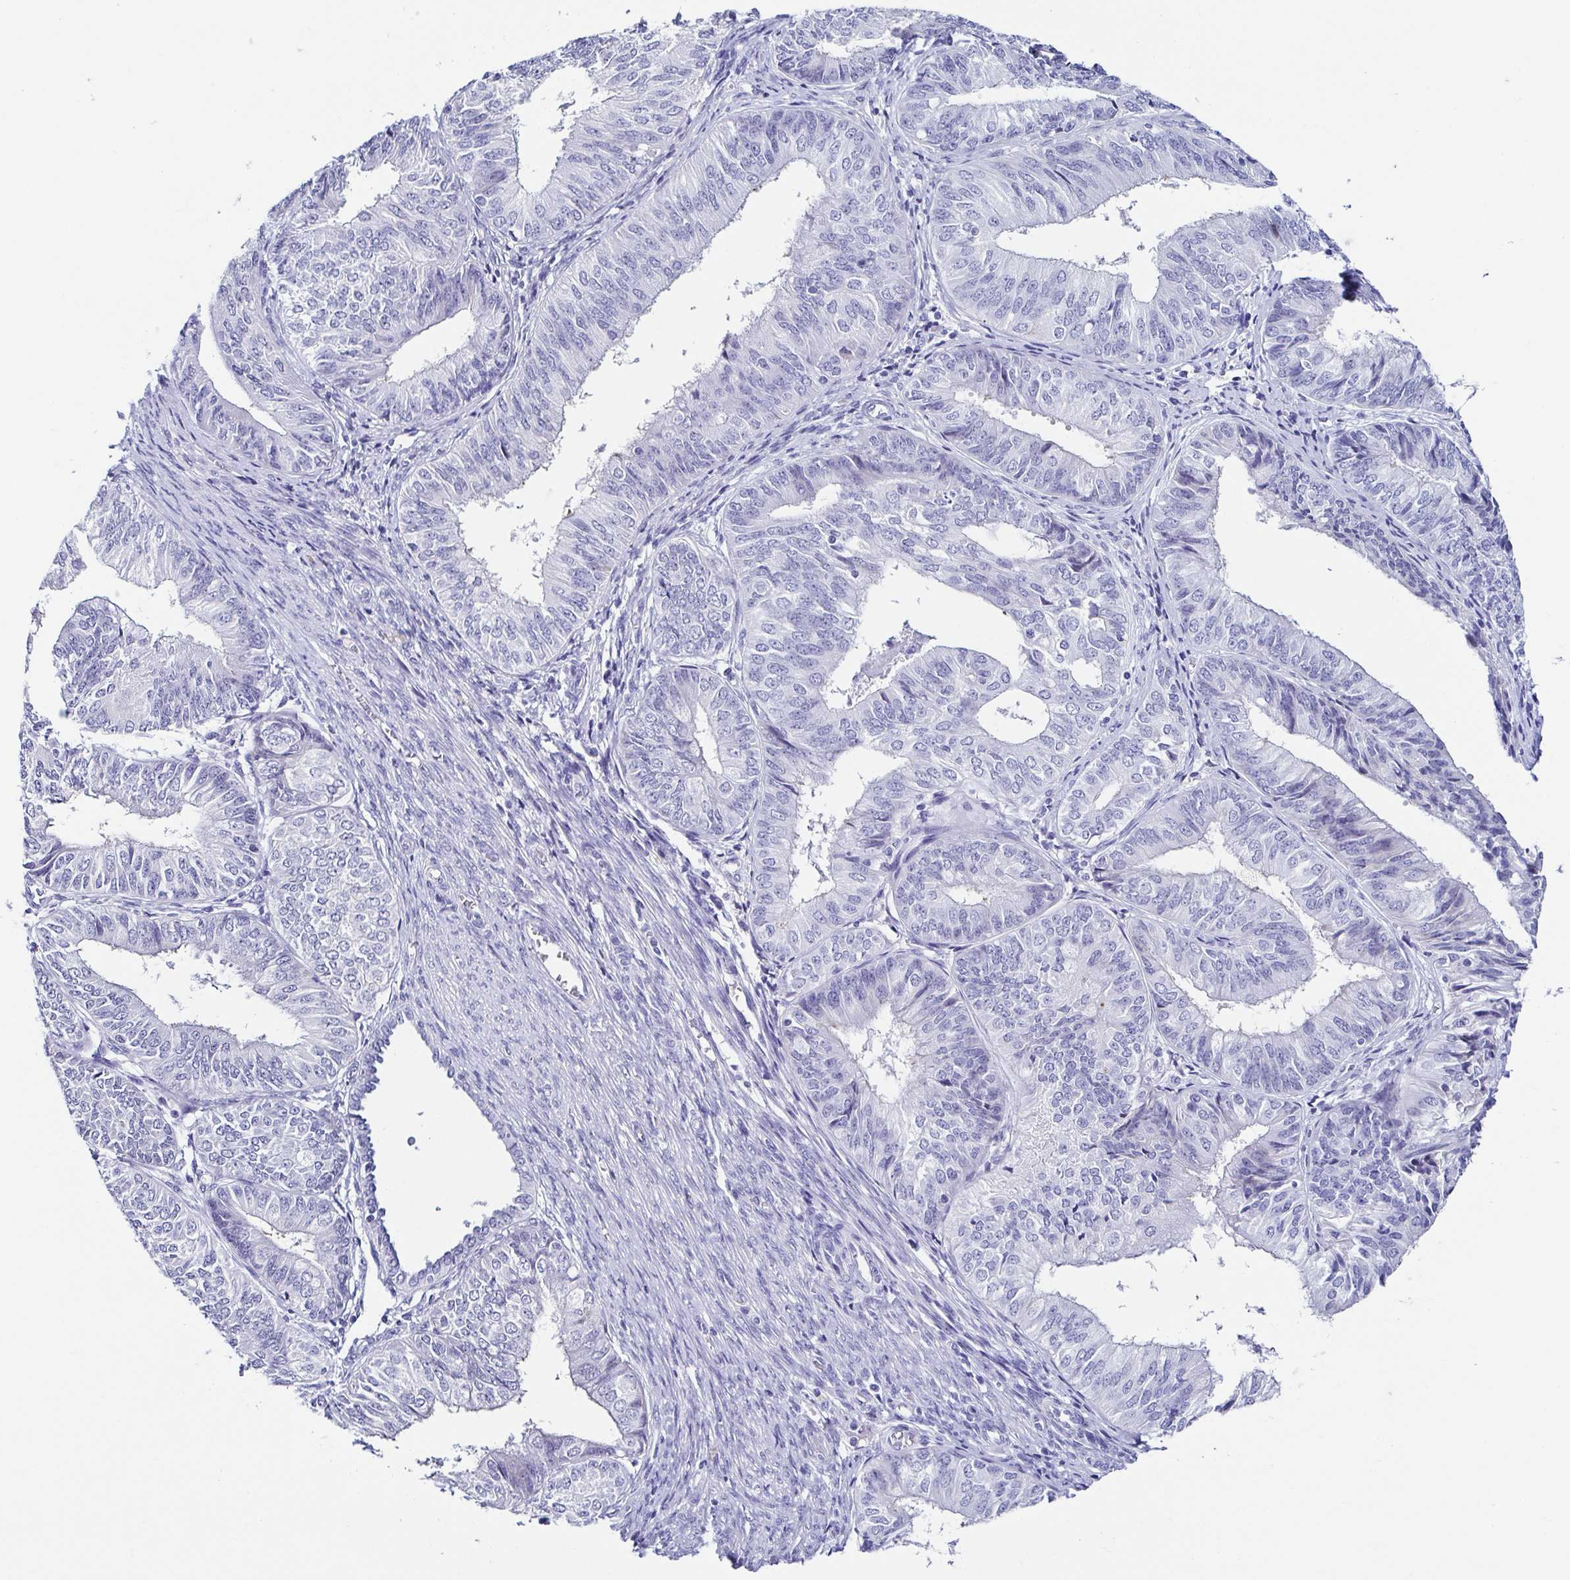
{"staining": {"intensity": "negative", "quantity": "none", "location": "none"}, "tissue": "endometrial cancer", "cell_type": "Tumor cells", "image_type": "cancer", "snomed": [{"axis": "morphology", "description": "Adenocarcinoma, NOS"}, {"axis": "topography", "description": "Endometrium"}], "caption": "The micrograph reveals no significant expression in tumor cells of endometrial cancer (adenocarcinoma).", "gene": "TNNT2", "patient": {"sex": "female", "age": 58}}